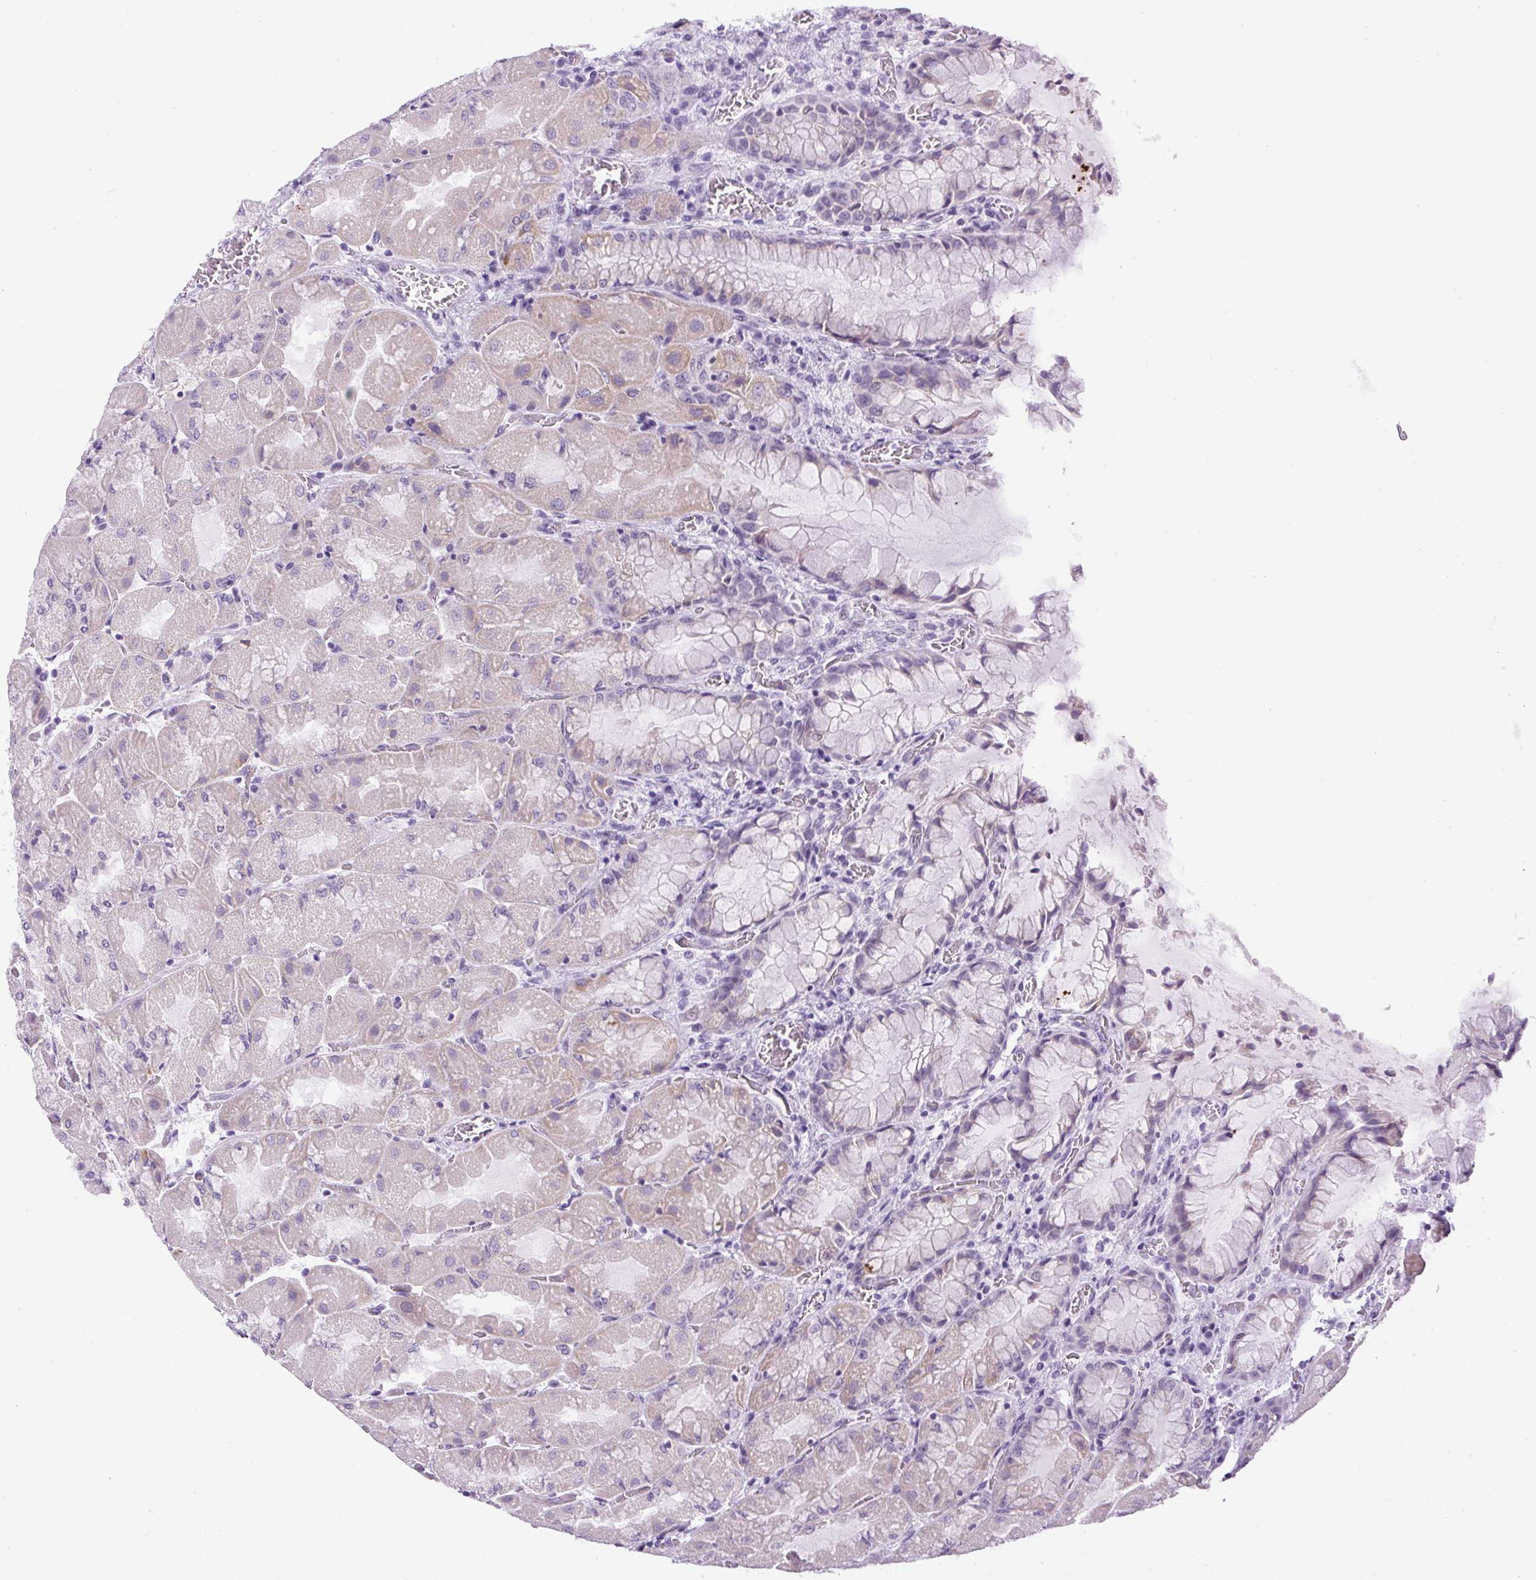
{"staining": {"intensity": "weak", "quantity": "<25%", "location": "cytoplasmic/membranous"}, "tissue": "stomach", "cell_type": "Glandular cells", "image_type": "normal", "snomed": [{"axis": "morphology", "description": "Normal tissue, NOS"}, {"axis": "topography", "description": "Stomach"}], "caption": "This is a micrograph of immunohistochemistry staining of normal stomach, which shows no expression in glandular cells. The staining is performed using DAB (3,3'-diaminobenzidine) brown chromogen with nuclei counter-stained in using hematoxylin.", "gene": "RHBDD2", "patient": {"sex": "female", "age": 61}}